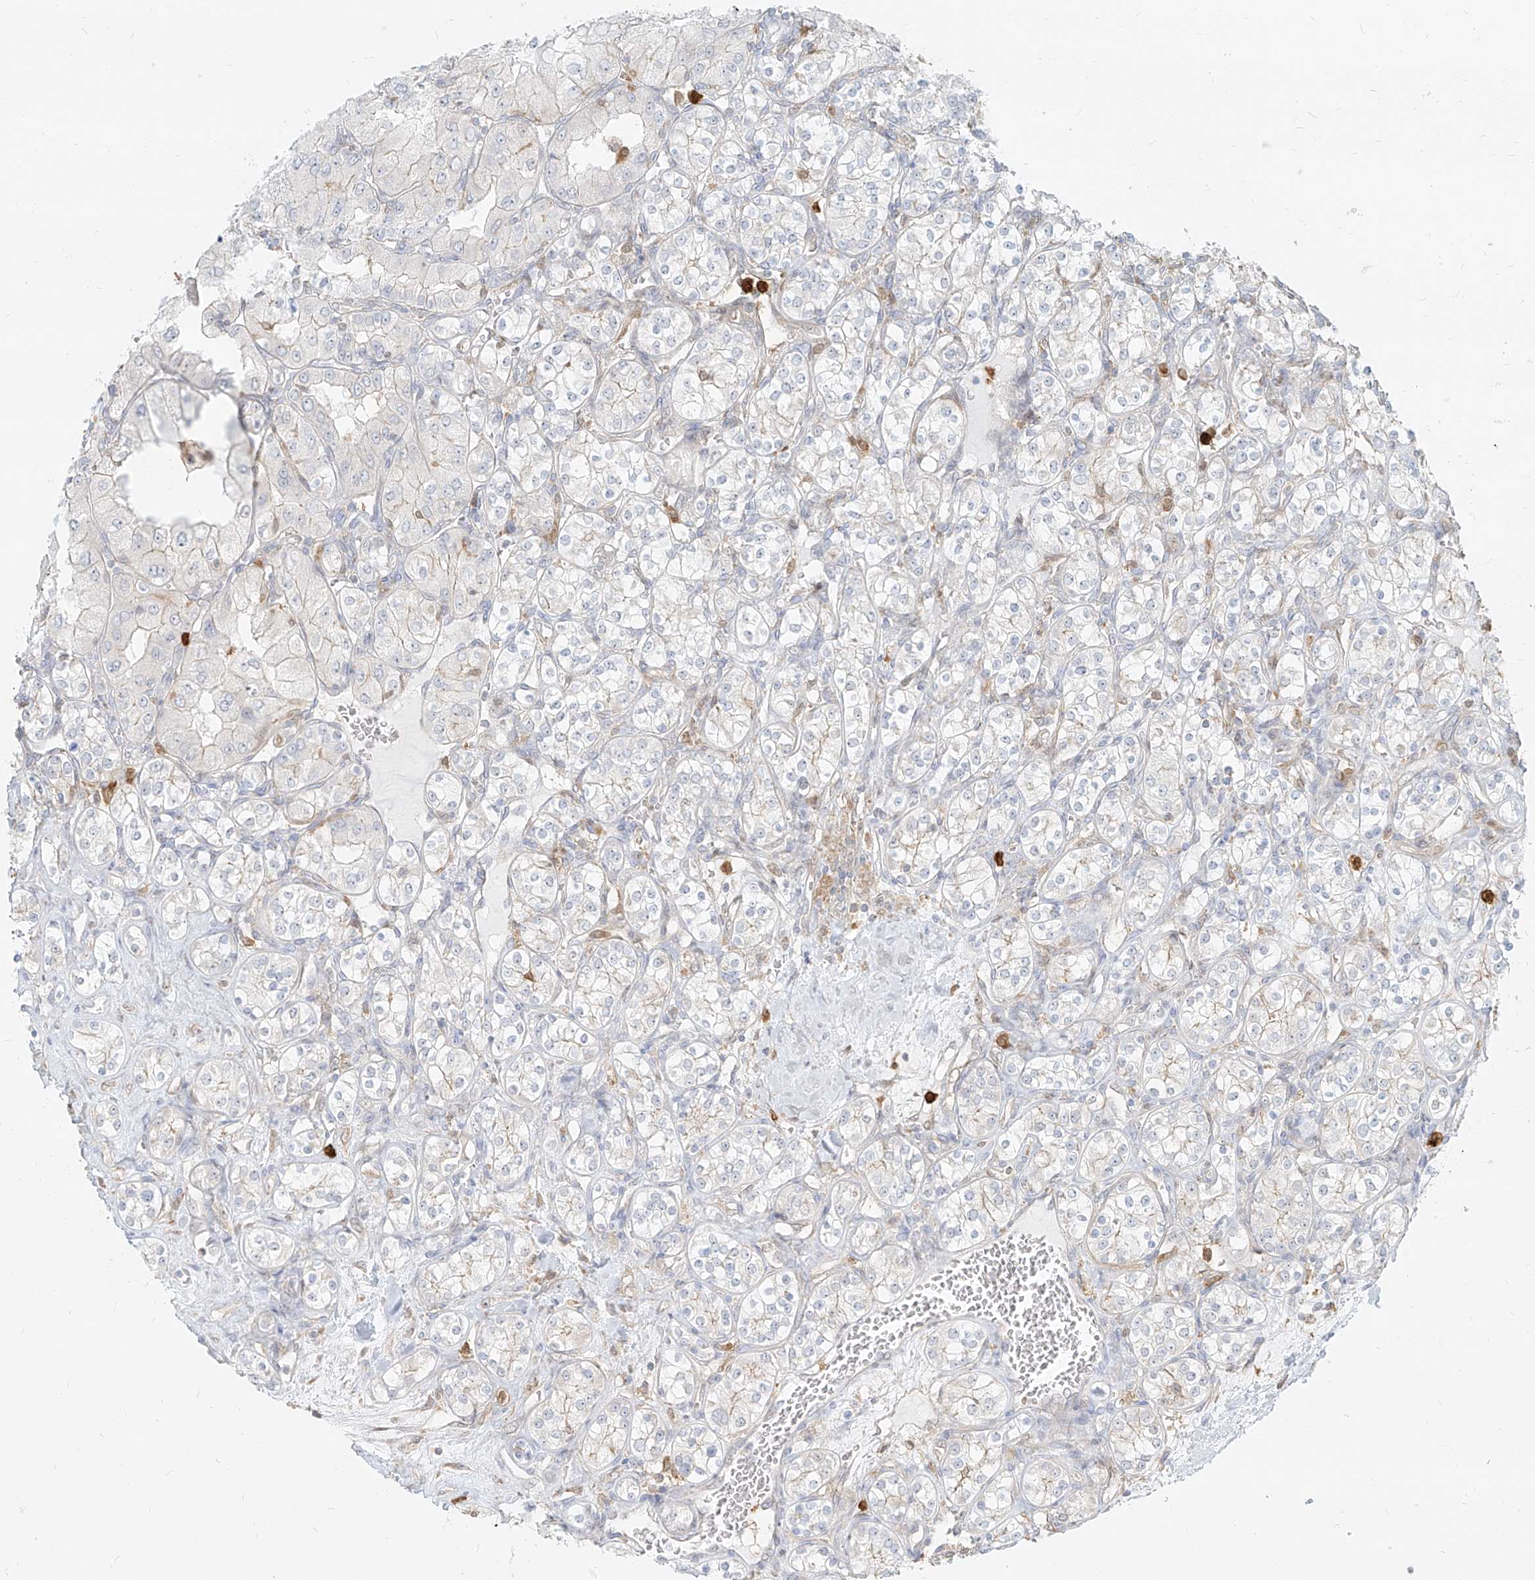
{"staining": {"intensity": "negative", "quantity": "none", "location": "none"}, "tissue": "renal cancer", "cell_type": "Tumor cells", "image_type": "cancer", "snomed": [{"axis": "morphology", "description": "Adenocarcinoma, NOS"}, {"axis": "topography", "description": "Kidney"}], "caption": "DAB immunohistochemical staining of human renal adenocarcinoma shows no significant expression in tumor cells. (Brightfield microscopy of DAB (3,3'-diaminobenzidine) IHC at high magnification).", "gene": "PGD", "patient": {"sex": "male", "age": 77}}